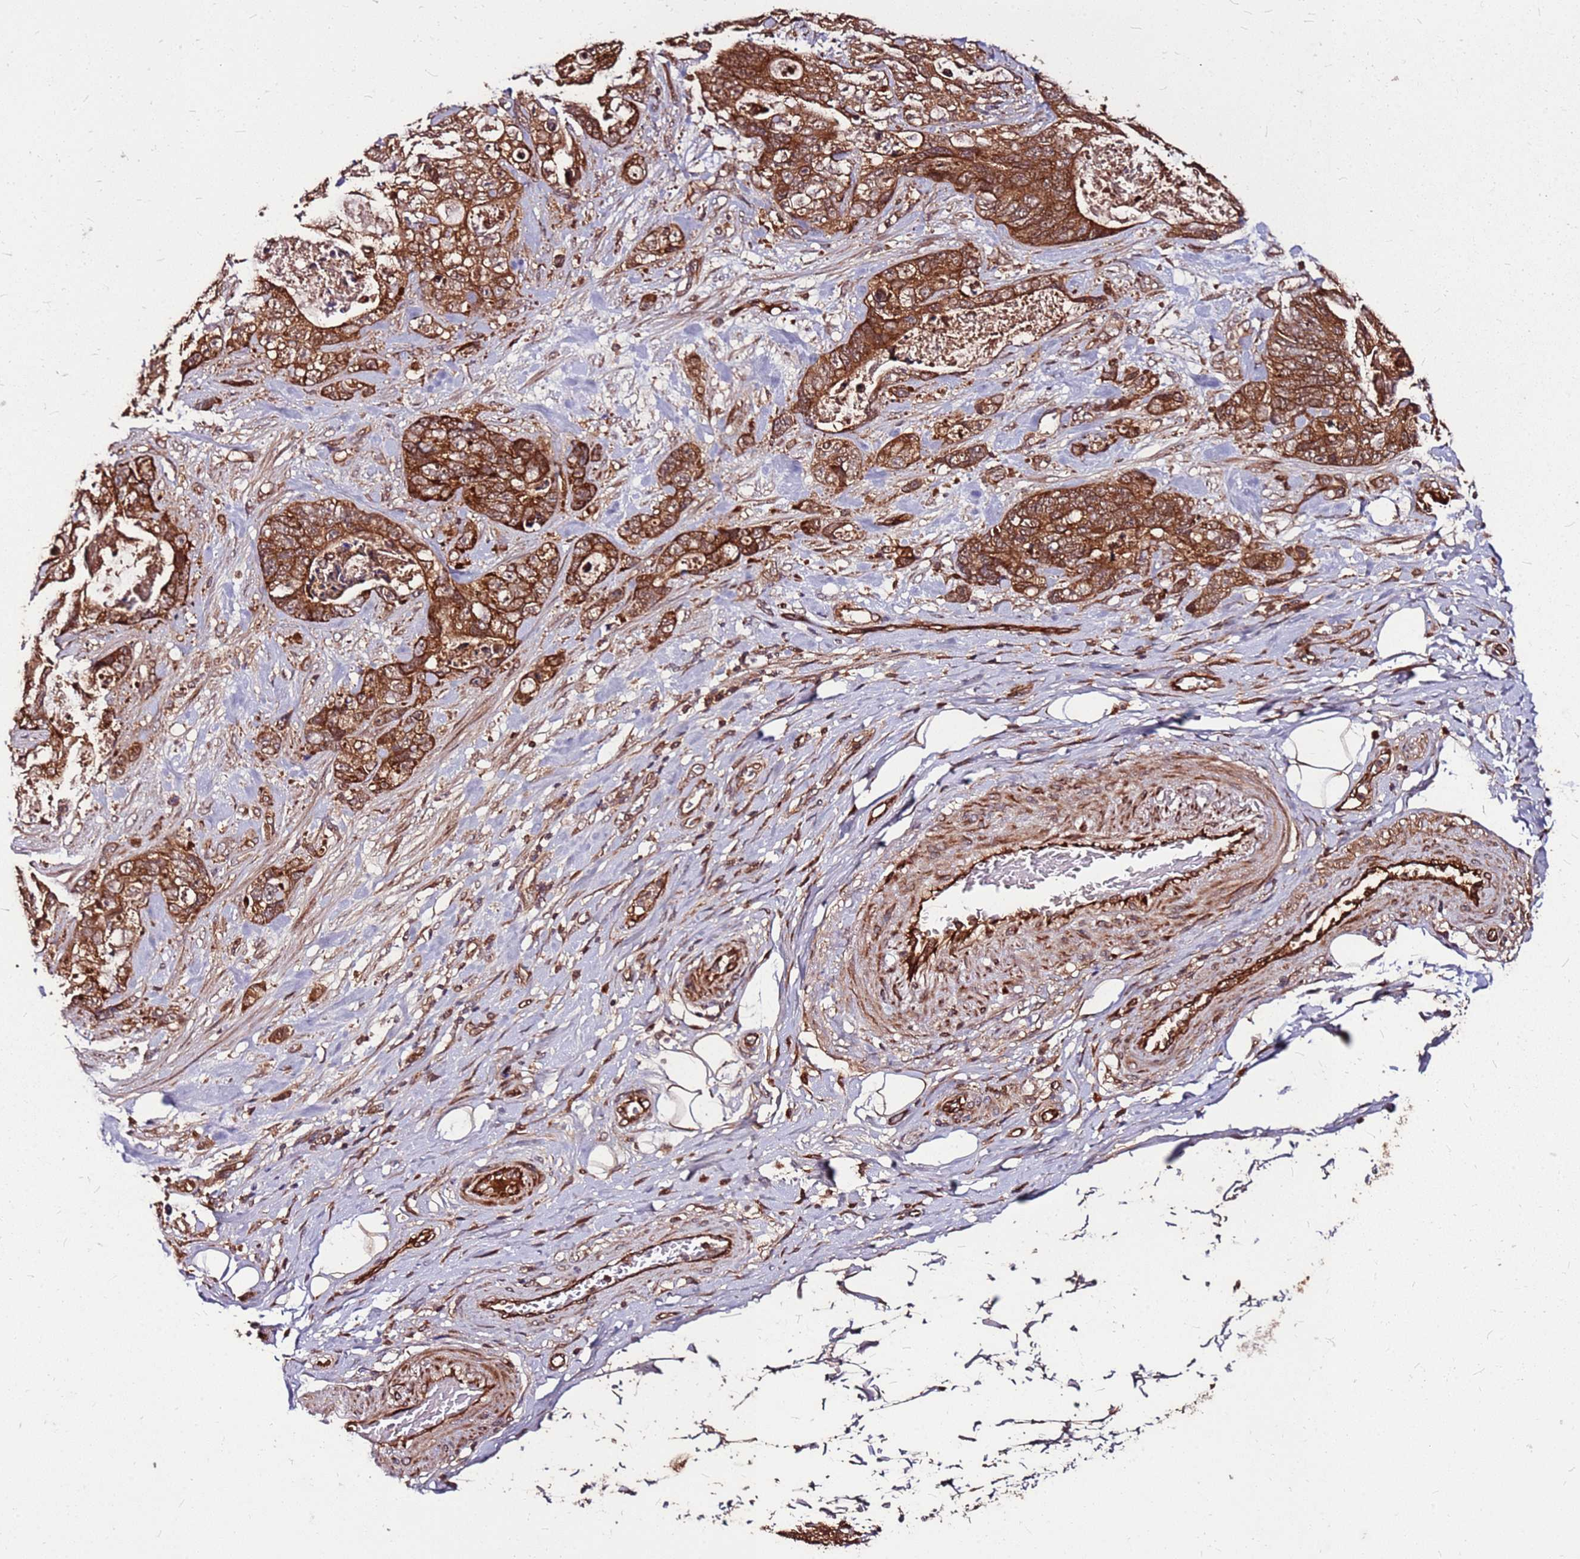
{"staining": {"intensity": "strong", "quantity": ">75%", "location": "cytoplasmic/membranous"}, "tissue": "stomach cancer", "cell_type": "Tumor cells", "image_type": "cancer", "snomed": [{"axis": "morphology", "description": "Normal tissue, NOS"}, {"axis": "morphology", "description": "Adenocarcinoma, NOS"}, {"axis": "topography", "description": "Stomach"}], "caption": "A brown stain shows strong cytoplasmic/membranous staining of a protein in stomach cancer (adenocarcinoma) tumor cells.", "gene": "LYPLAL1", "patient": {"sex": "female", "age": 89}}